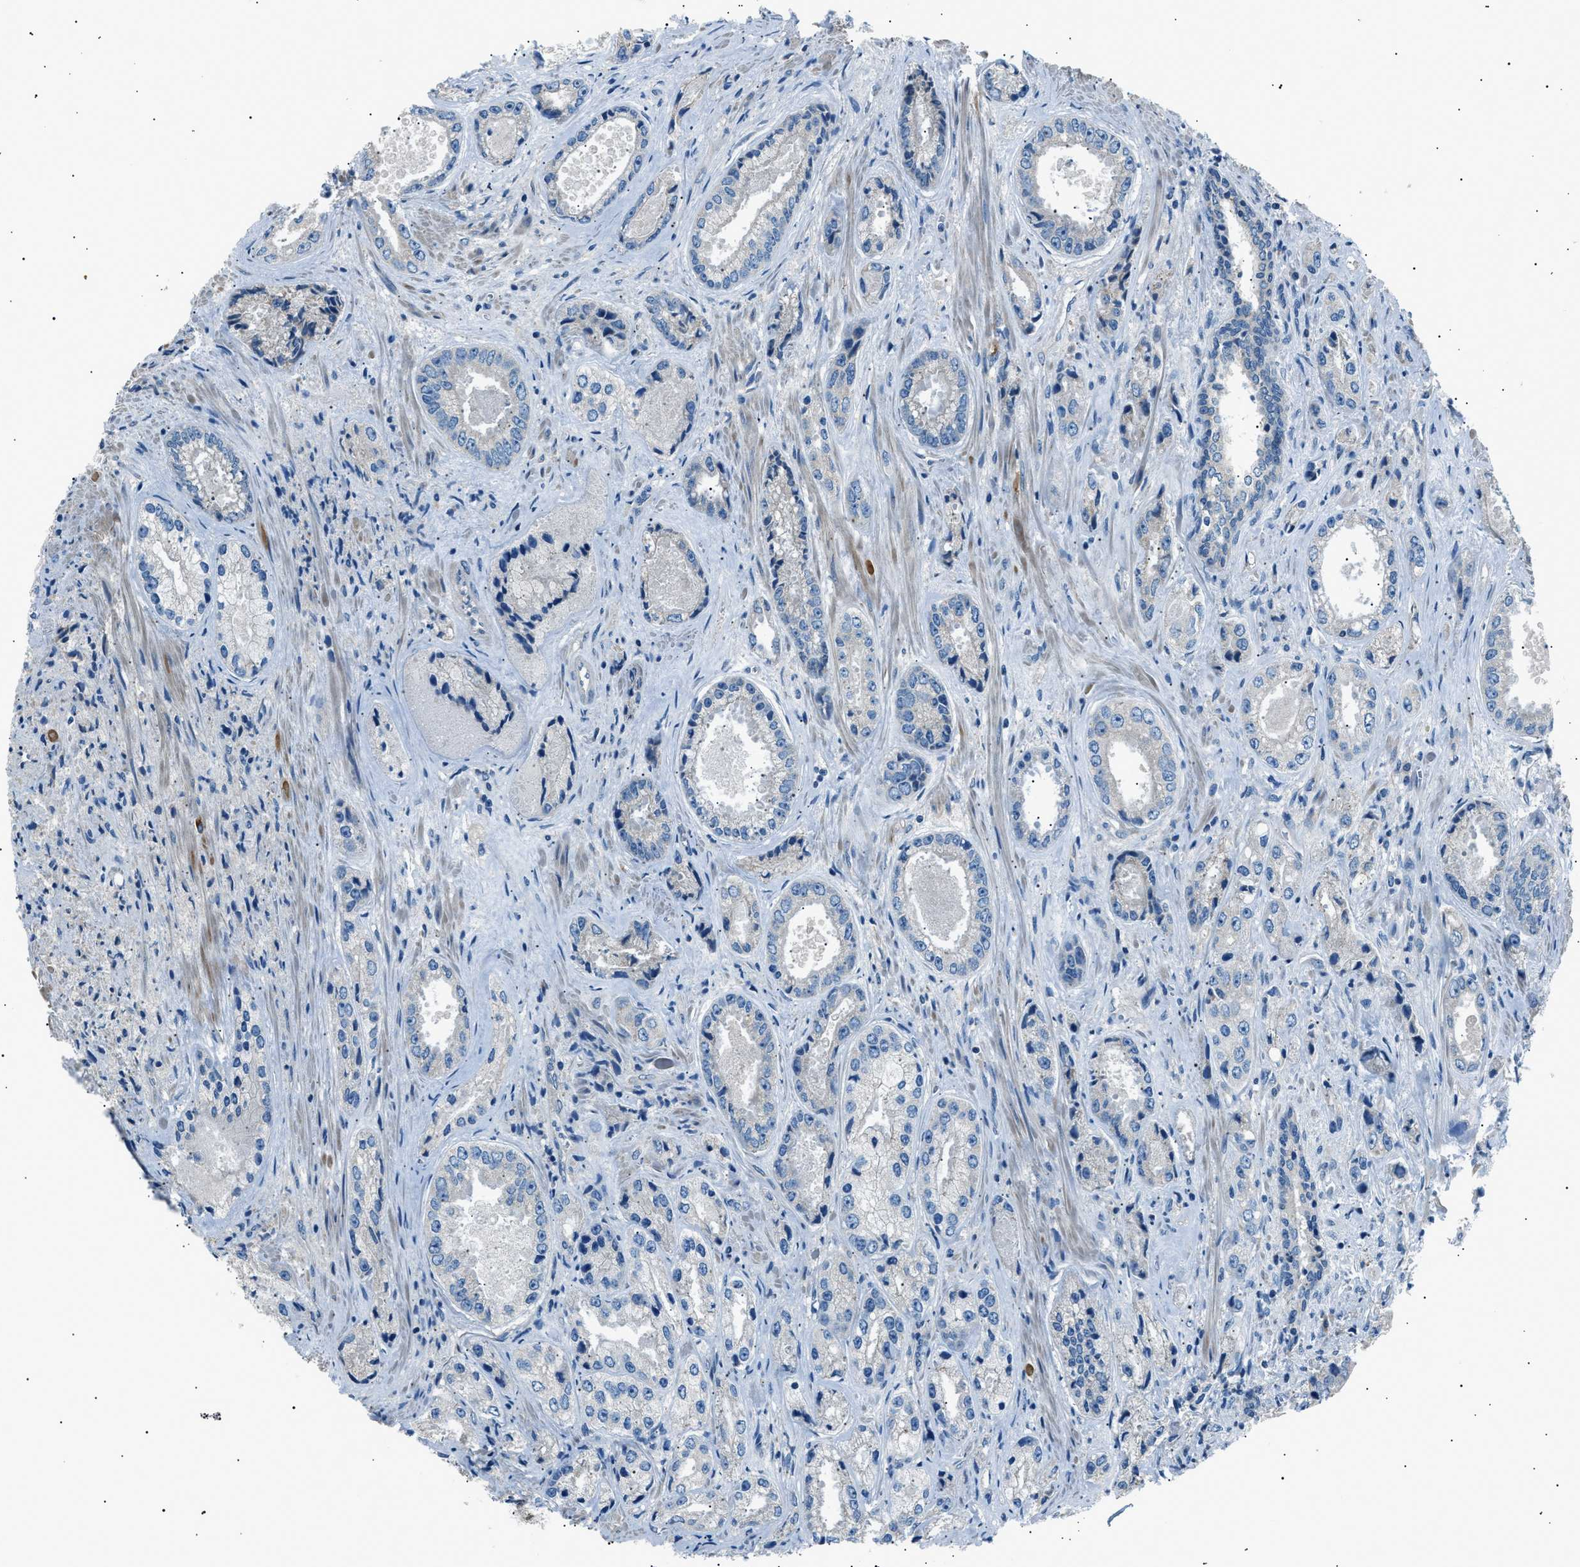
{"staining": {"intensity": "negative", "quantity": "none", "location": "none"}, "tissue": "prostate cancer", "cell_type": "Tumor cells", "image_type": "cancer", "snomed": [{"axis": "morphology", "description": "Adenocarcinoma, High grade"}, {"axis": "topography", "description": "Prostate"}], "caption": "Protein analysis of prostate high-grade adenocarcinoma demonstrates no significant positivity in tumor cells. (DAB immunohistochemistry with hematoxylin counter stain).", "gene": "LRRC37B", "patient": {"sex": "male", "age": 61}}